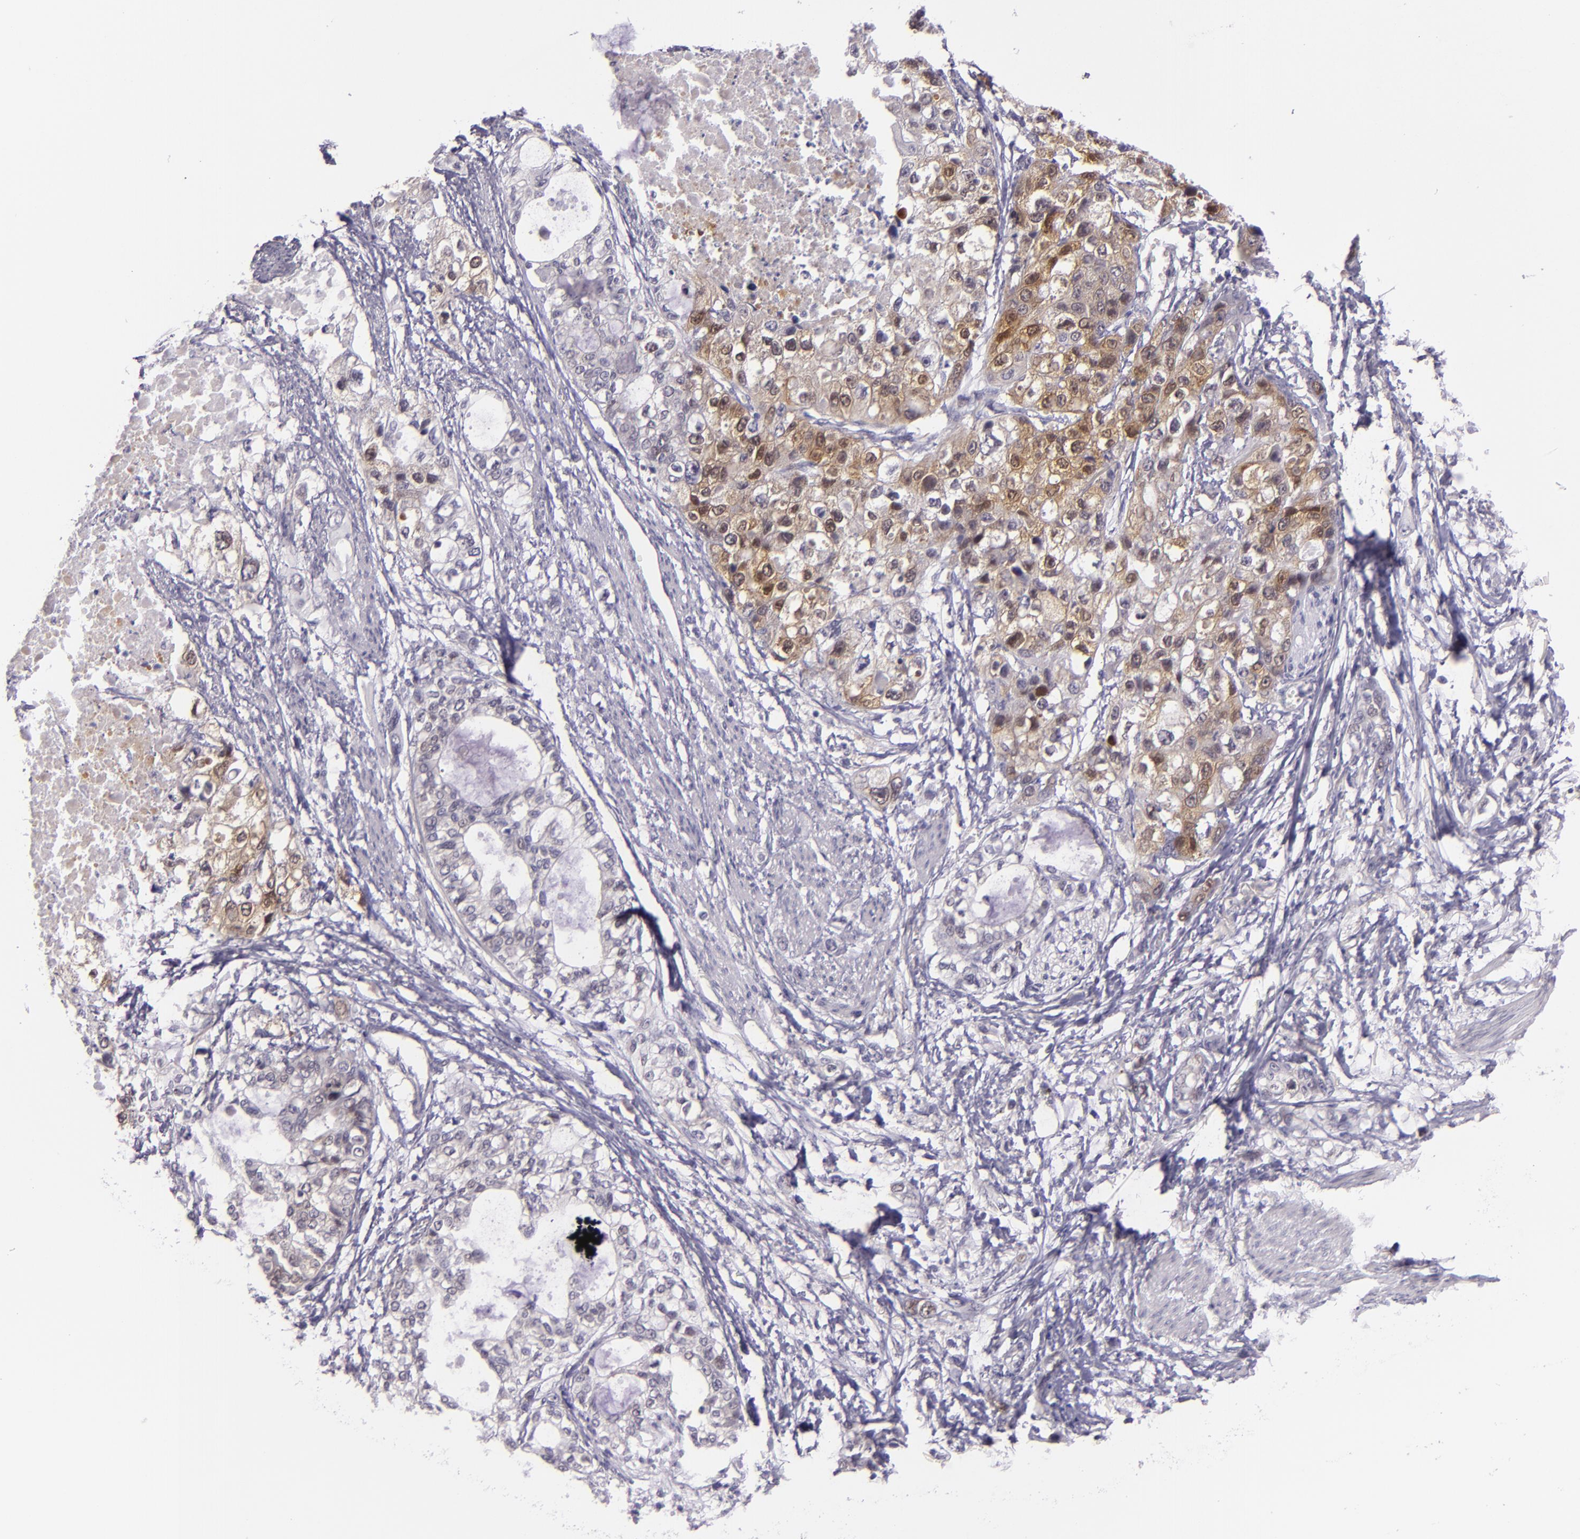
{"staining": {"intensity": "weak", "quantity": "25%-75%", "location": "cytoplasmic/membranous,nuclear"}, "tissue": "stomach cancer", "cell_type": "Tumor cells", "image_type": "cancer", "snomed": [{"axis": "morphology", "description": "Adenocarcinoma, NOS"}, {"axis": "topography", "description": "Stomach, upper"}], "caption": "IHC staining of adenocarcinoma (stomach), which exhibits low levels of weak cytoplasmic/membranous and nuclear positivity in about 25%-75% of tumor cells indicating weak cytoplasmic/membranous and nuclear protein expression. The staining was performed using DAB (3,3'-diaminobenzidine) (brown) for protein detection and nuclei were counterstained in hematoxylin (blue).", "gene": "CSE1L", "patient": {"sex": "female", "age": 52}}